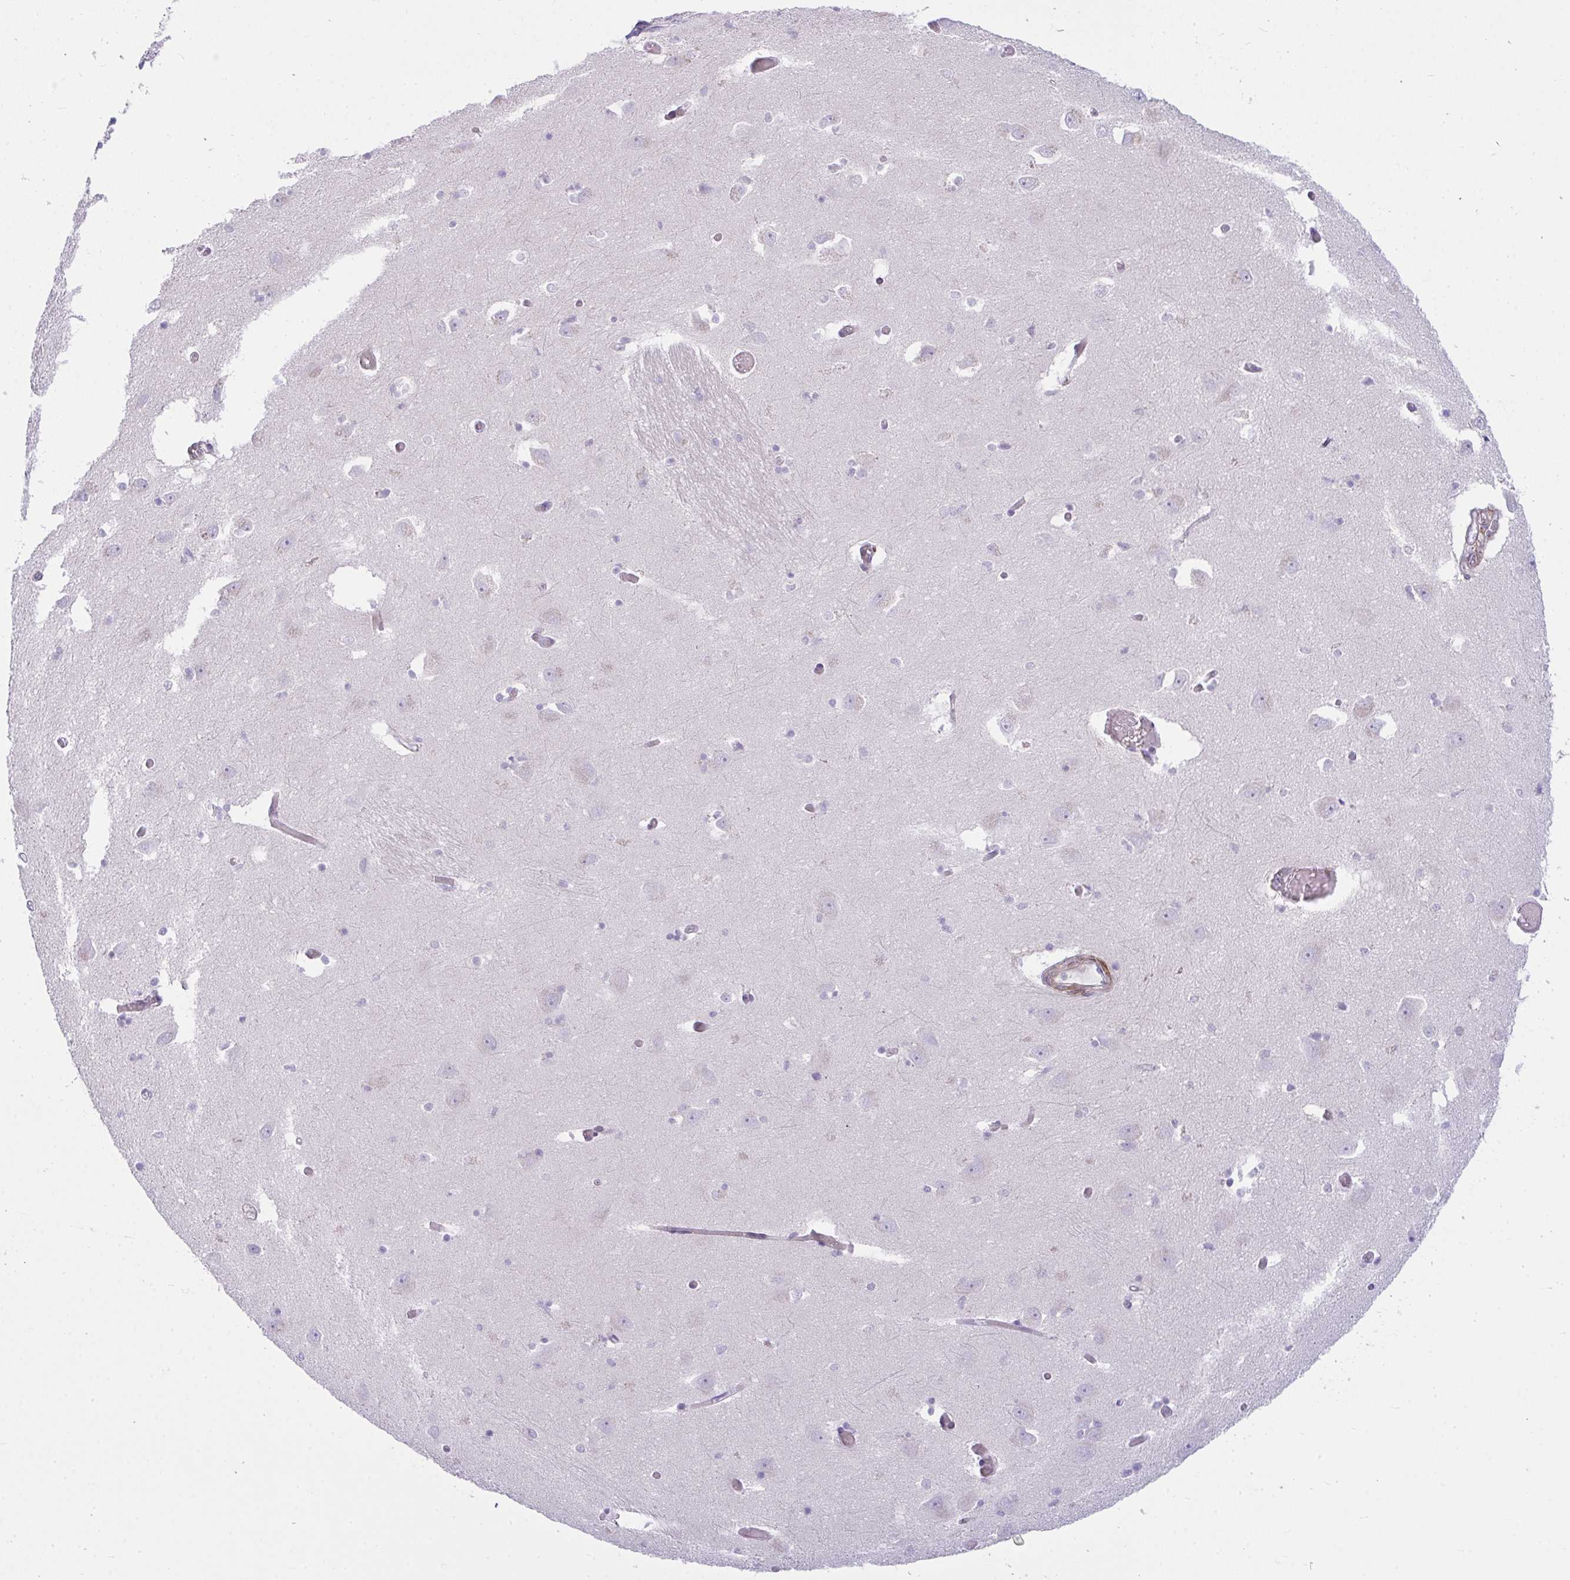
{"staining": {"intensity": "negative", "quantity": "none", "location": "none"}, "tissue": "caudate", "cell_type": "Glial cells", "image_type": "normal", "snomed": [{"axis": "morphology", "description": "Normal tissue, NOS"}, {"axis": "topography", "description": "Lateral ventricle wall"}, {"axis": "topography", "description": "Hippocampus"}], "caption": "Immunohistochemistry (IHC) histopathology image of unremarkable caudate: caudate stained with DAB shows no significant protein positivity in glial cells.", "gene": "CDRT15", "patient": {"sex": "female", "age": 63}}